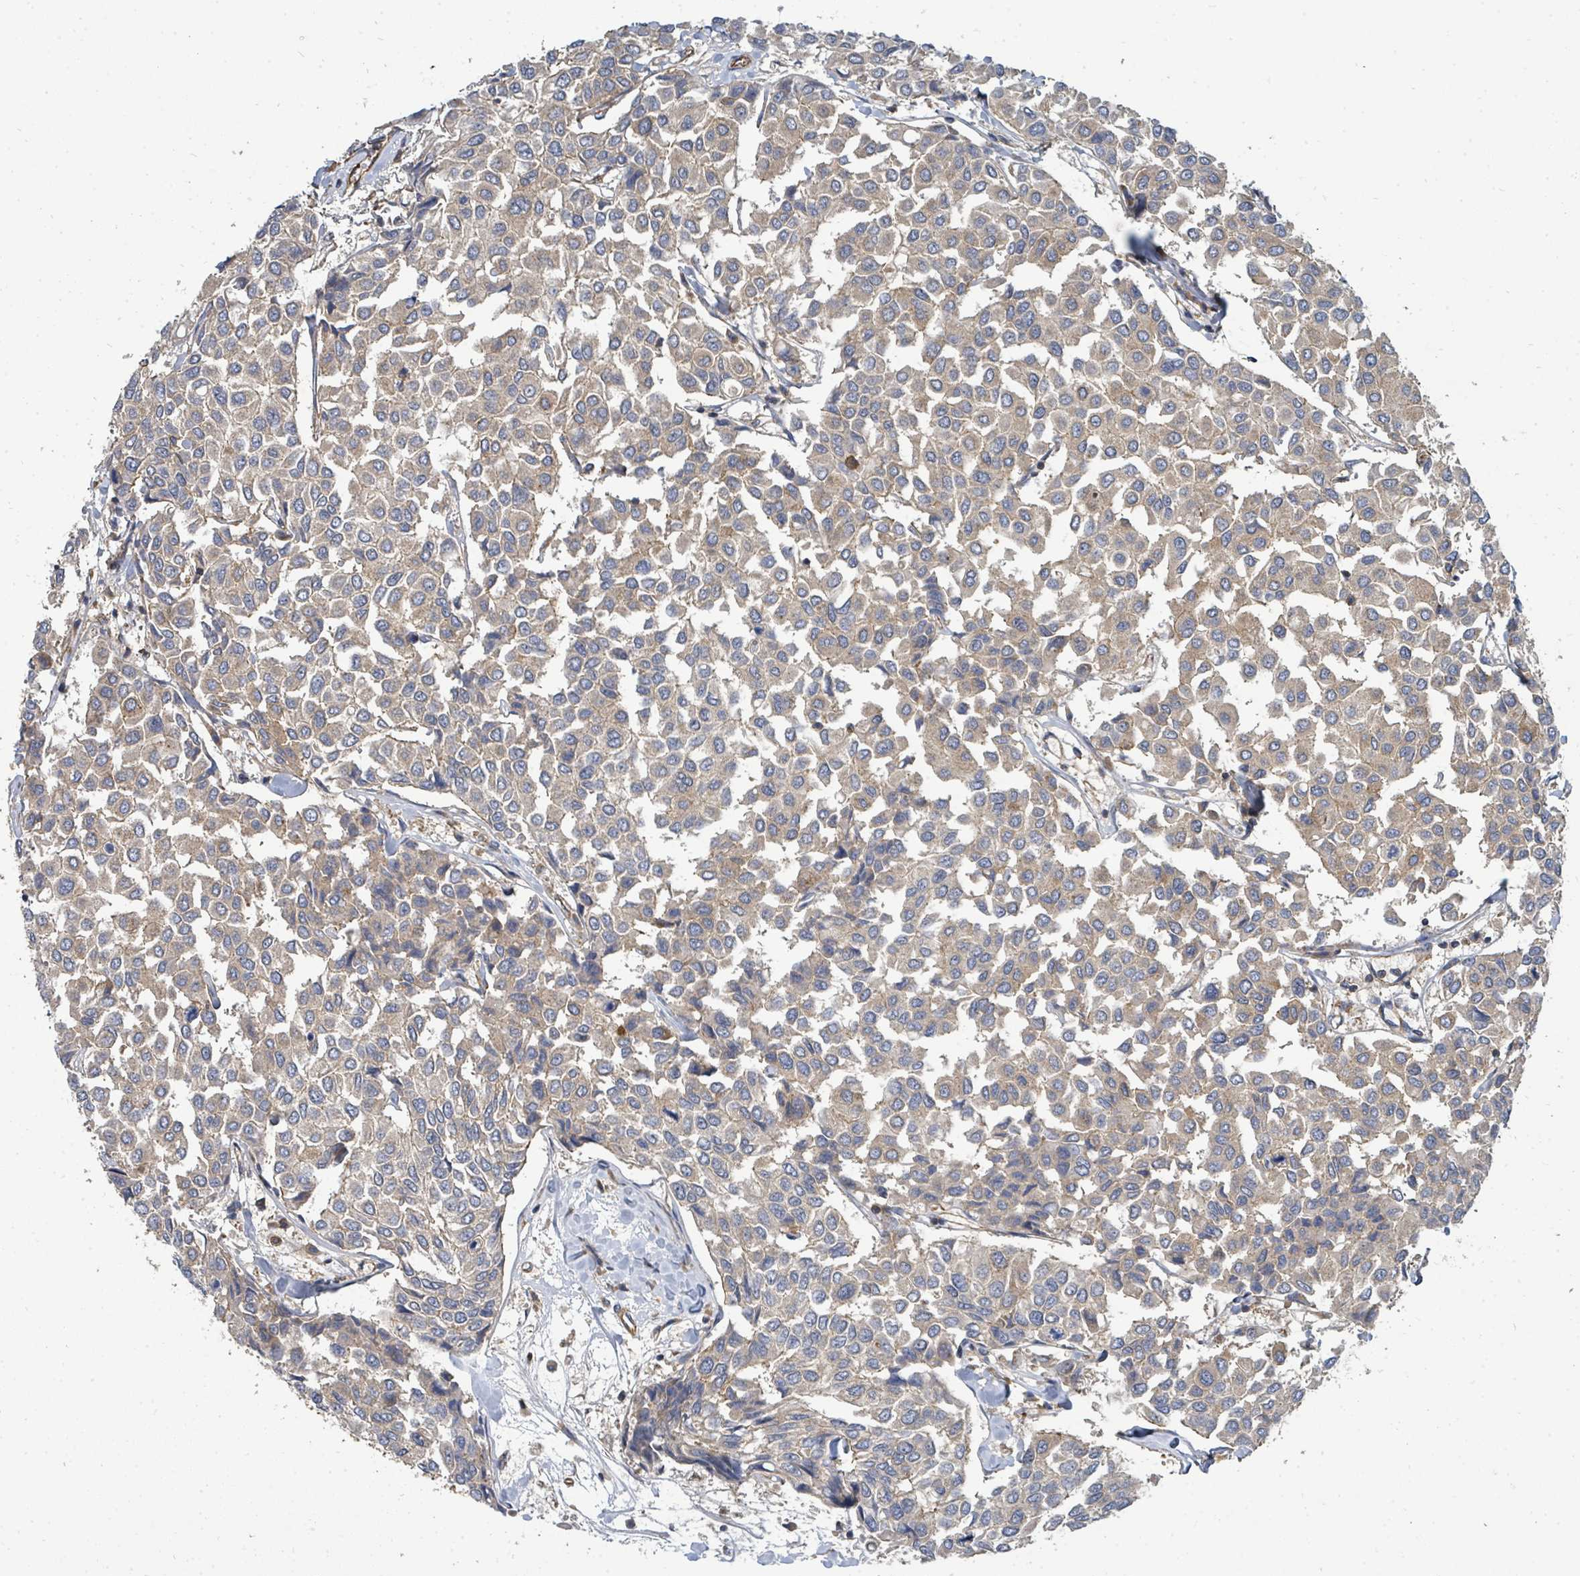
{"staining": {"intensity": "weak", "quantity": ">75%", "location": "cytoplasmic/membranous"}, "tissue": "breast cancer", "cell_type": "Tumor cells", "image_type": "cancer", "snomed": [{"axis": "morphology", "description": "Duct carcinoma"}, {"axis": "topography", "description": "Breast"}], "caption": "An immunohistochemistry (IHC) micrograph of tumor tissue is shown. Protein staining in brown shows weak cytoplasmic/membranous positivity in breast intraductal carcinoma within tumor cells.", "gene": "BOLA2B", "patient": {"sex": "female", "age": 55}}